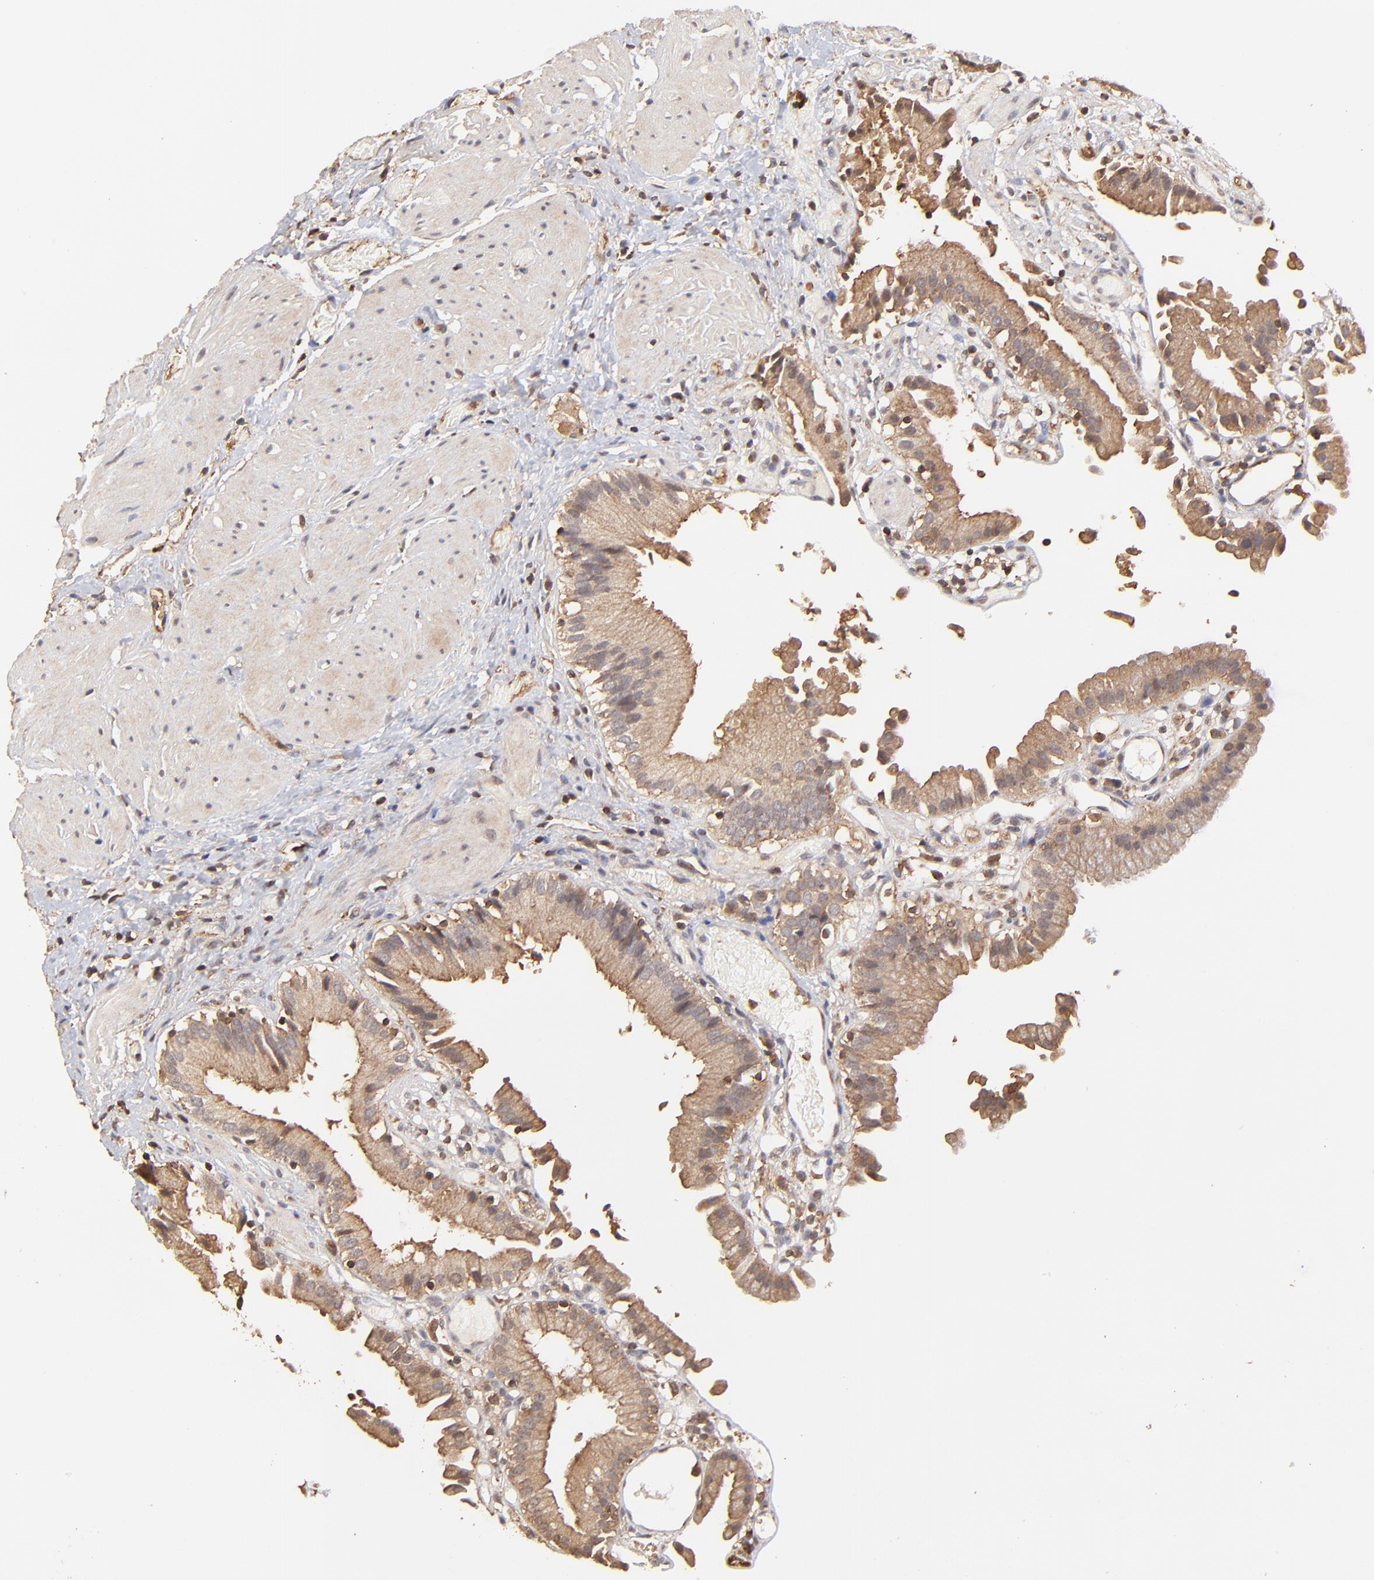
{"staining": {"intensity": "moderate", "quantity": ">75%", "location": "cytoplasmic/membranous"}, "tissue": "gallbladder", "cell_type": "Glandular cells", "image_type": "normal", "snomed": [{"axis": "morphology", "description": "Normal tissue, NOS"}, {"axis": "topography", "description": "Gallbladder"}], "caption": "Glandular cells display medium levels of moderate cytoplasmic/membranous positivity in about >75% of cells in normal human gallbladder.", "gene": "STON2", "patient": {"sex": "male", "age": 65}}